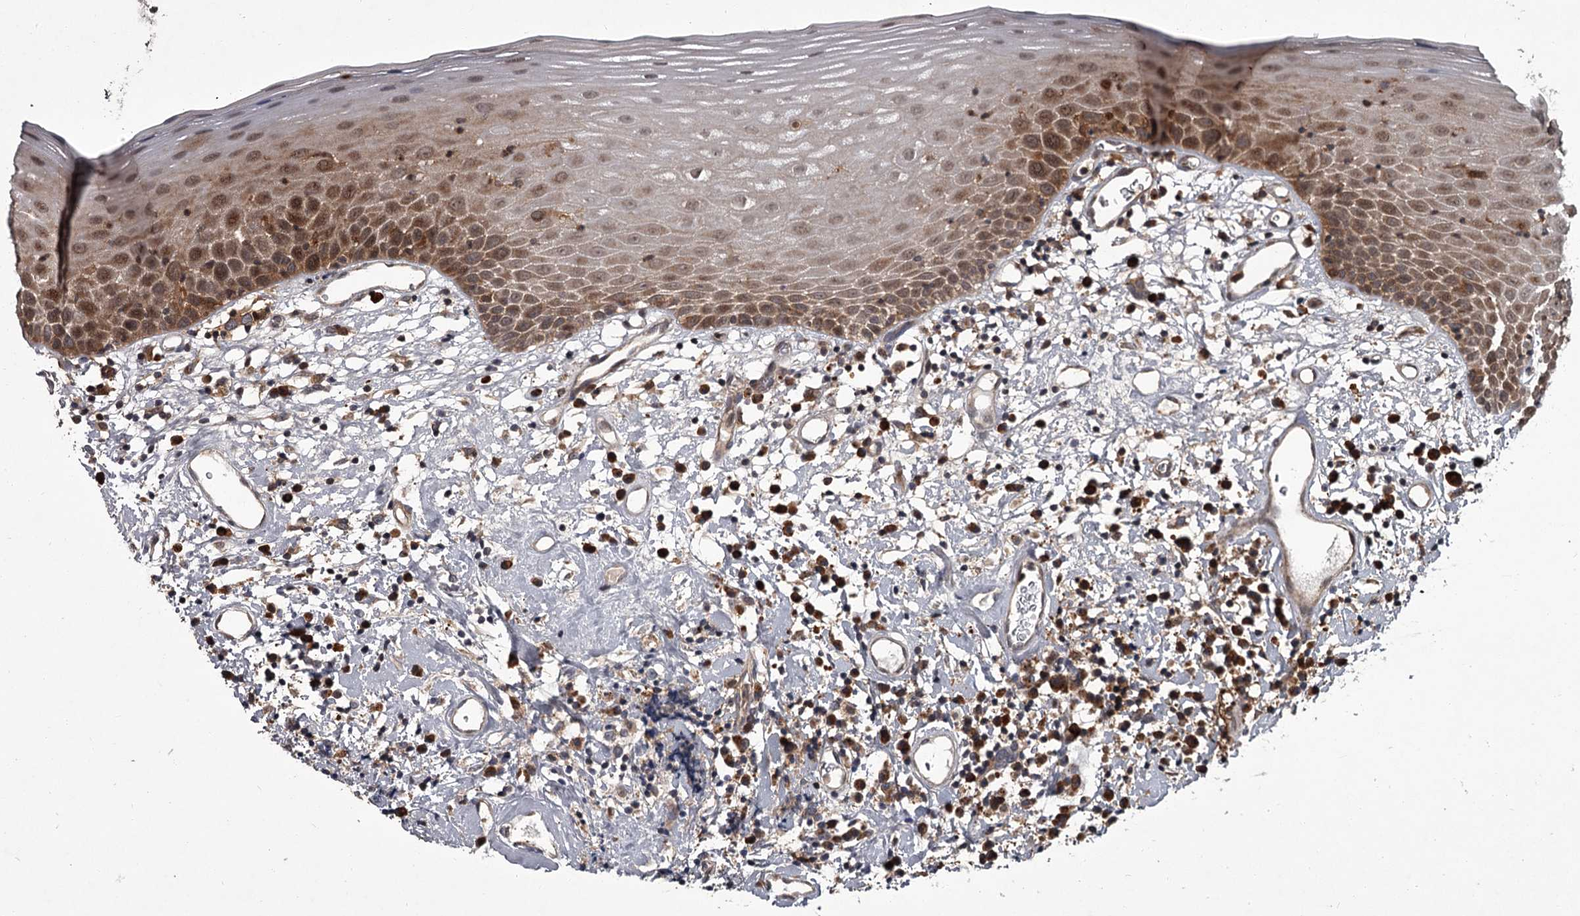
{"staining": {"intensity": "moderate", "quantity": "25%-75%", "location": "cytoplasmic/membranous"}, "tissue": "oral mucosa", "cell_type": "Squamous epithelial cells", "image_type": "normal", "snomed": [{"axis": "morphology", "description": "Normal tissue, NOS"}, {"axis": "topography", "description": "Oral tissue"}], "caption": "Oral mucosa stained with IHC reveals moderate cytoplasmic/membranous expression in approximately 25%-75% of squamous epithelial cells.", "gene": "UNC93B1", "patient": {"sex": "male", "age": 74}}